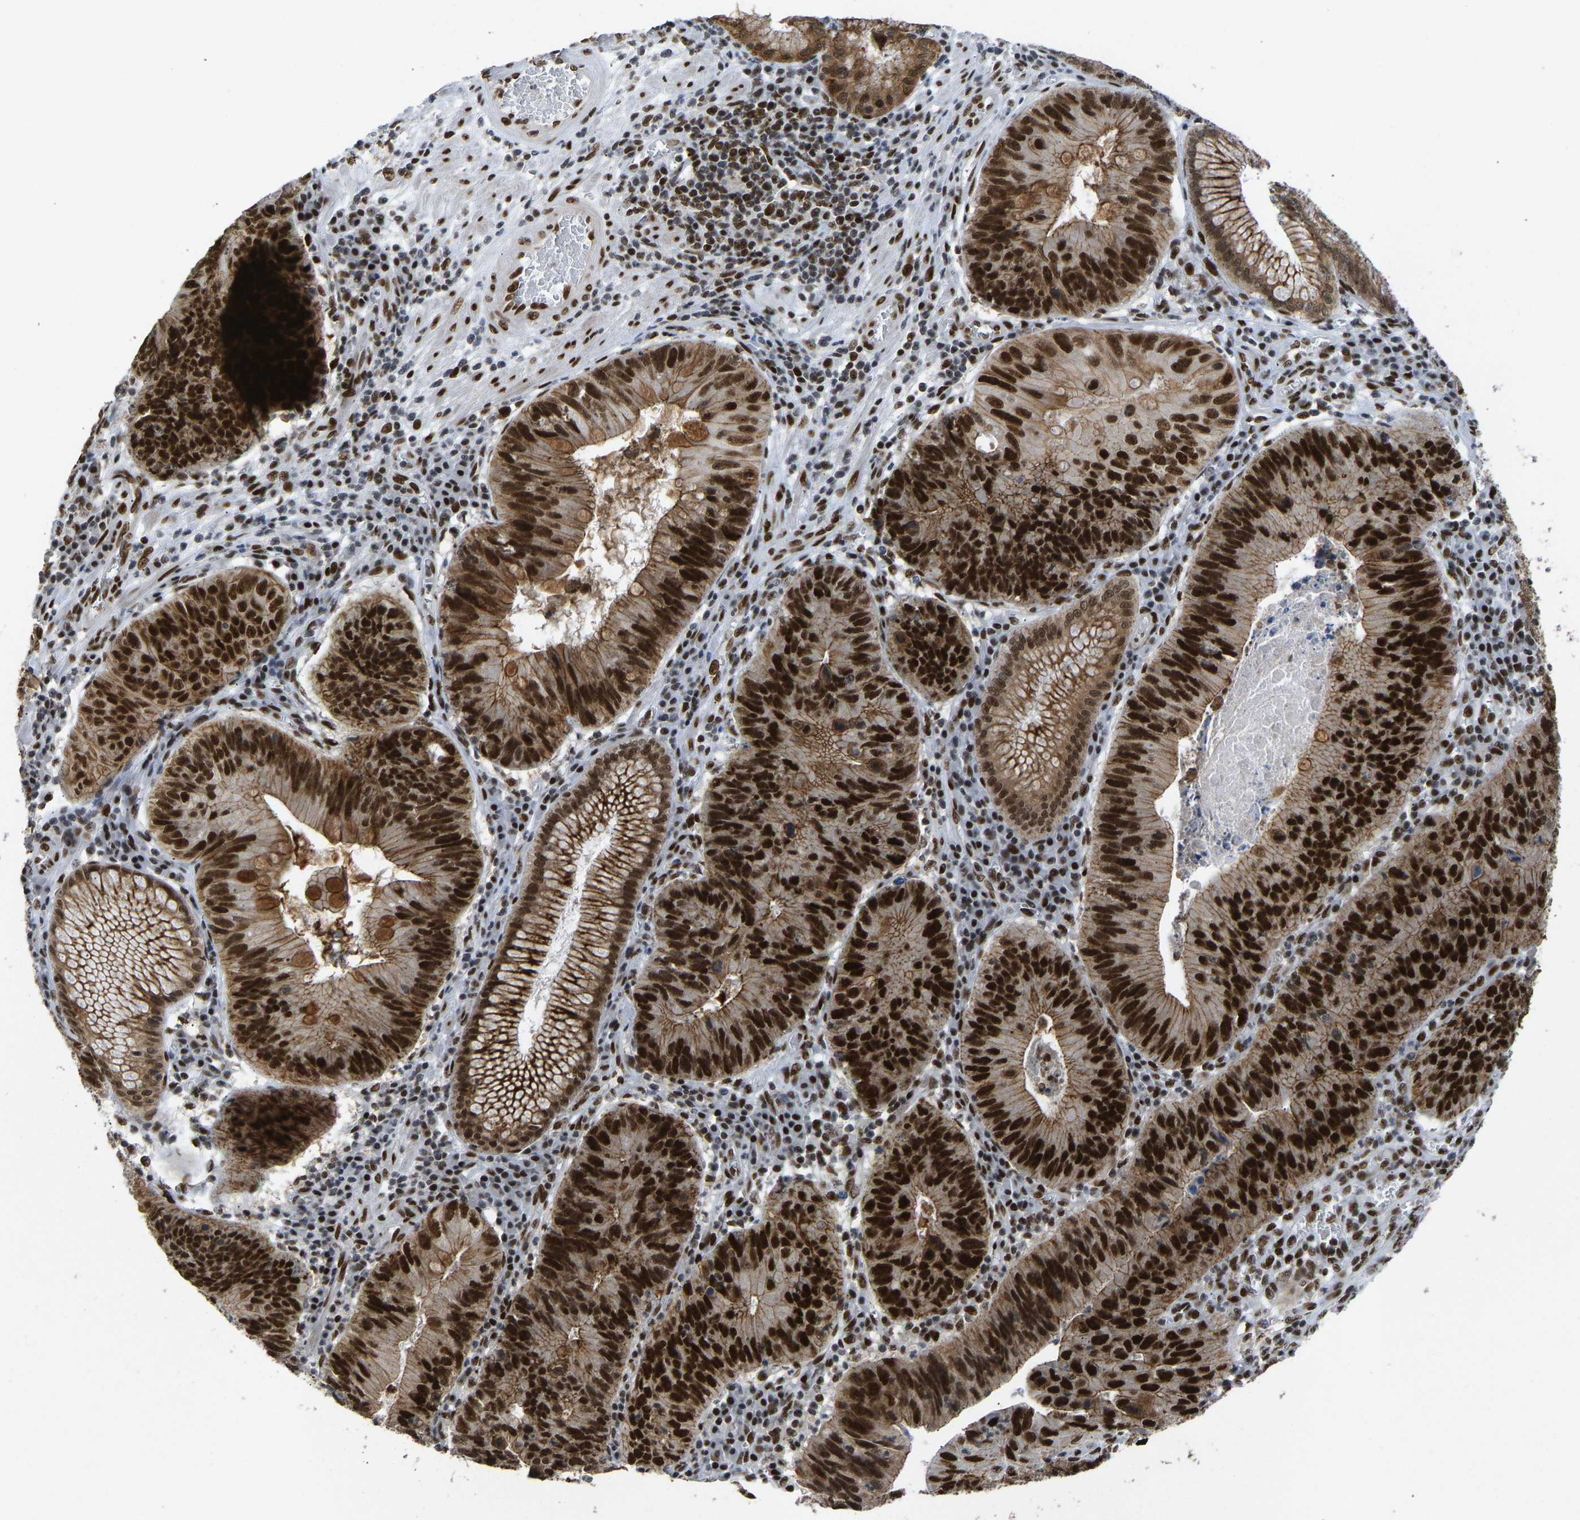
{"staining": {"intensity": "strong", "quantity": ">75%", "location": "cytoplasmic/membranous,nuclear"}, "tissue": "stomach cancer", "cell_type": "Tumor cells", "image_type": "cancer", "snomed": [{"axis": "morphology", "description": "Adenocarcinoma, NOS"}, {"axis": "topography", "description": "Stomach"}], "caption": "Human stomach cancer stained for a protein (brown) reveals strong cytoplasmic/membranous and nuclear positive positivity in approximately >75% of tumor cells.", "gene": "FOXK1", "patient": {"sex": "male", "age": 59}}